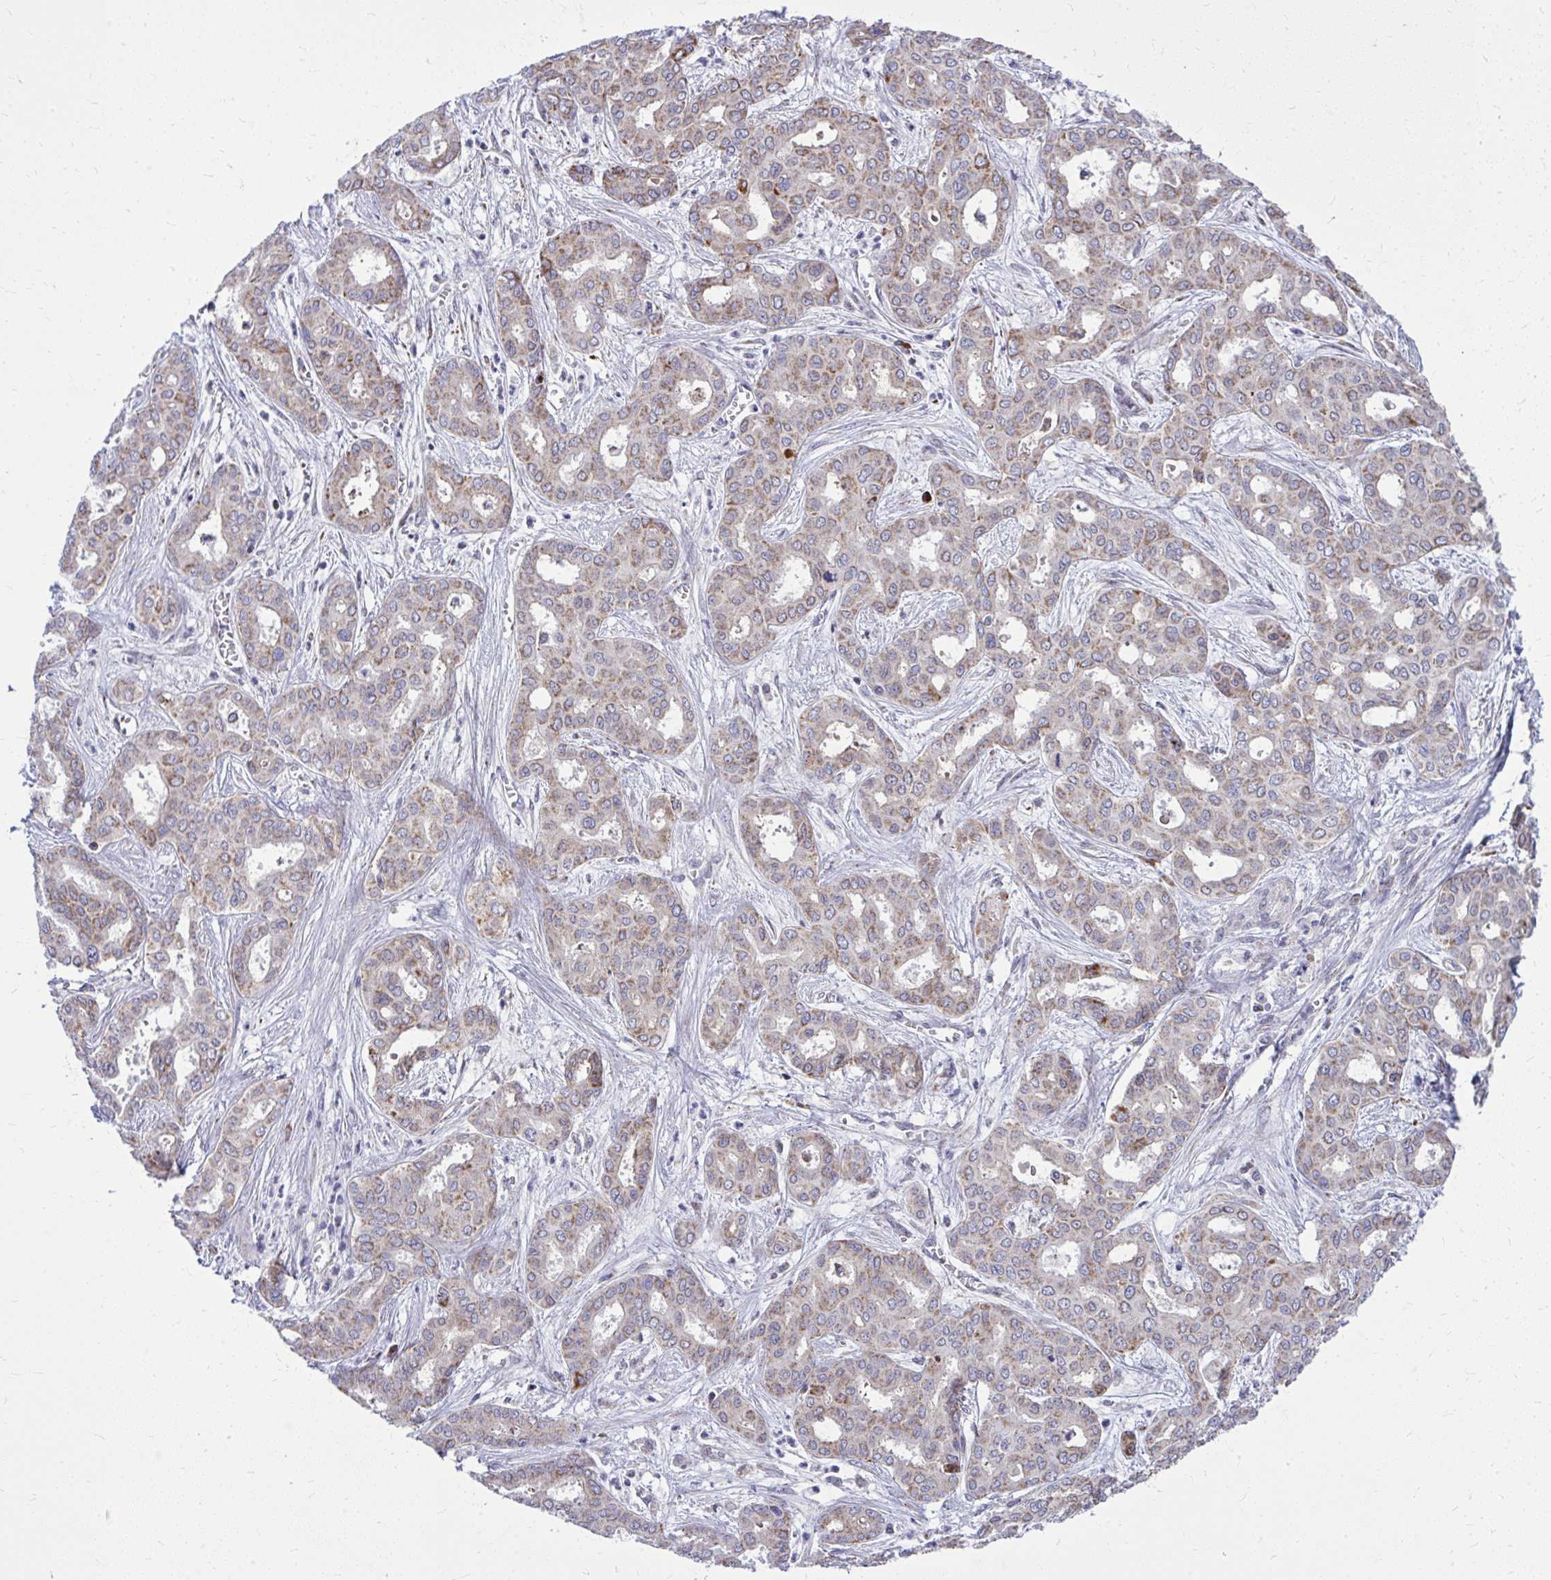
{"staining": {"intensity": "moderate", "quantity": ">75%", "location": "cytoplasmic/membranous"}, "tissue": "liver cancer", "cell_type": "Tumor cells", "image_type": "cancer", "snomed": [{"axis": "morphology", "description": "Cholangiocarcinoma"}, {"axis": "topography", "description": "Liver"}], "caption": "Liver cholangiocarcinoma stained with immunohistochemistry (IHC) shows moderate cytoplasmic/membranous expression in about >75% of tumor cells.", "gene": "ZNF362", "patient": {"sex": "female", "age": 64}}